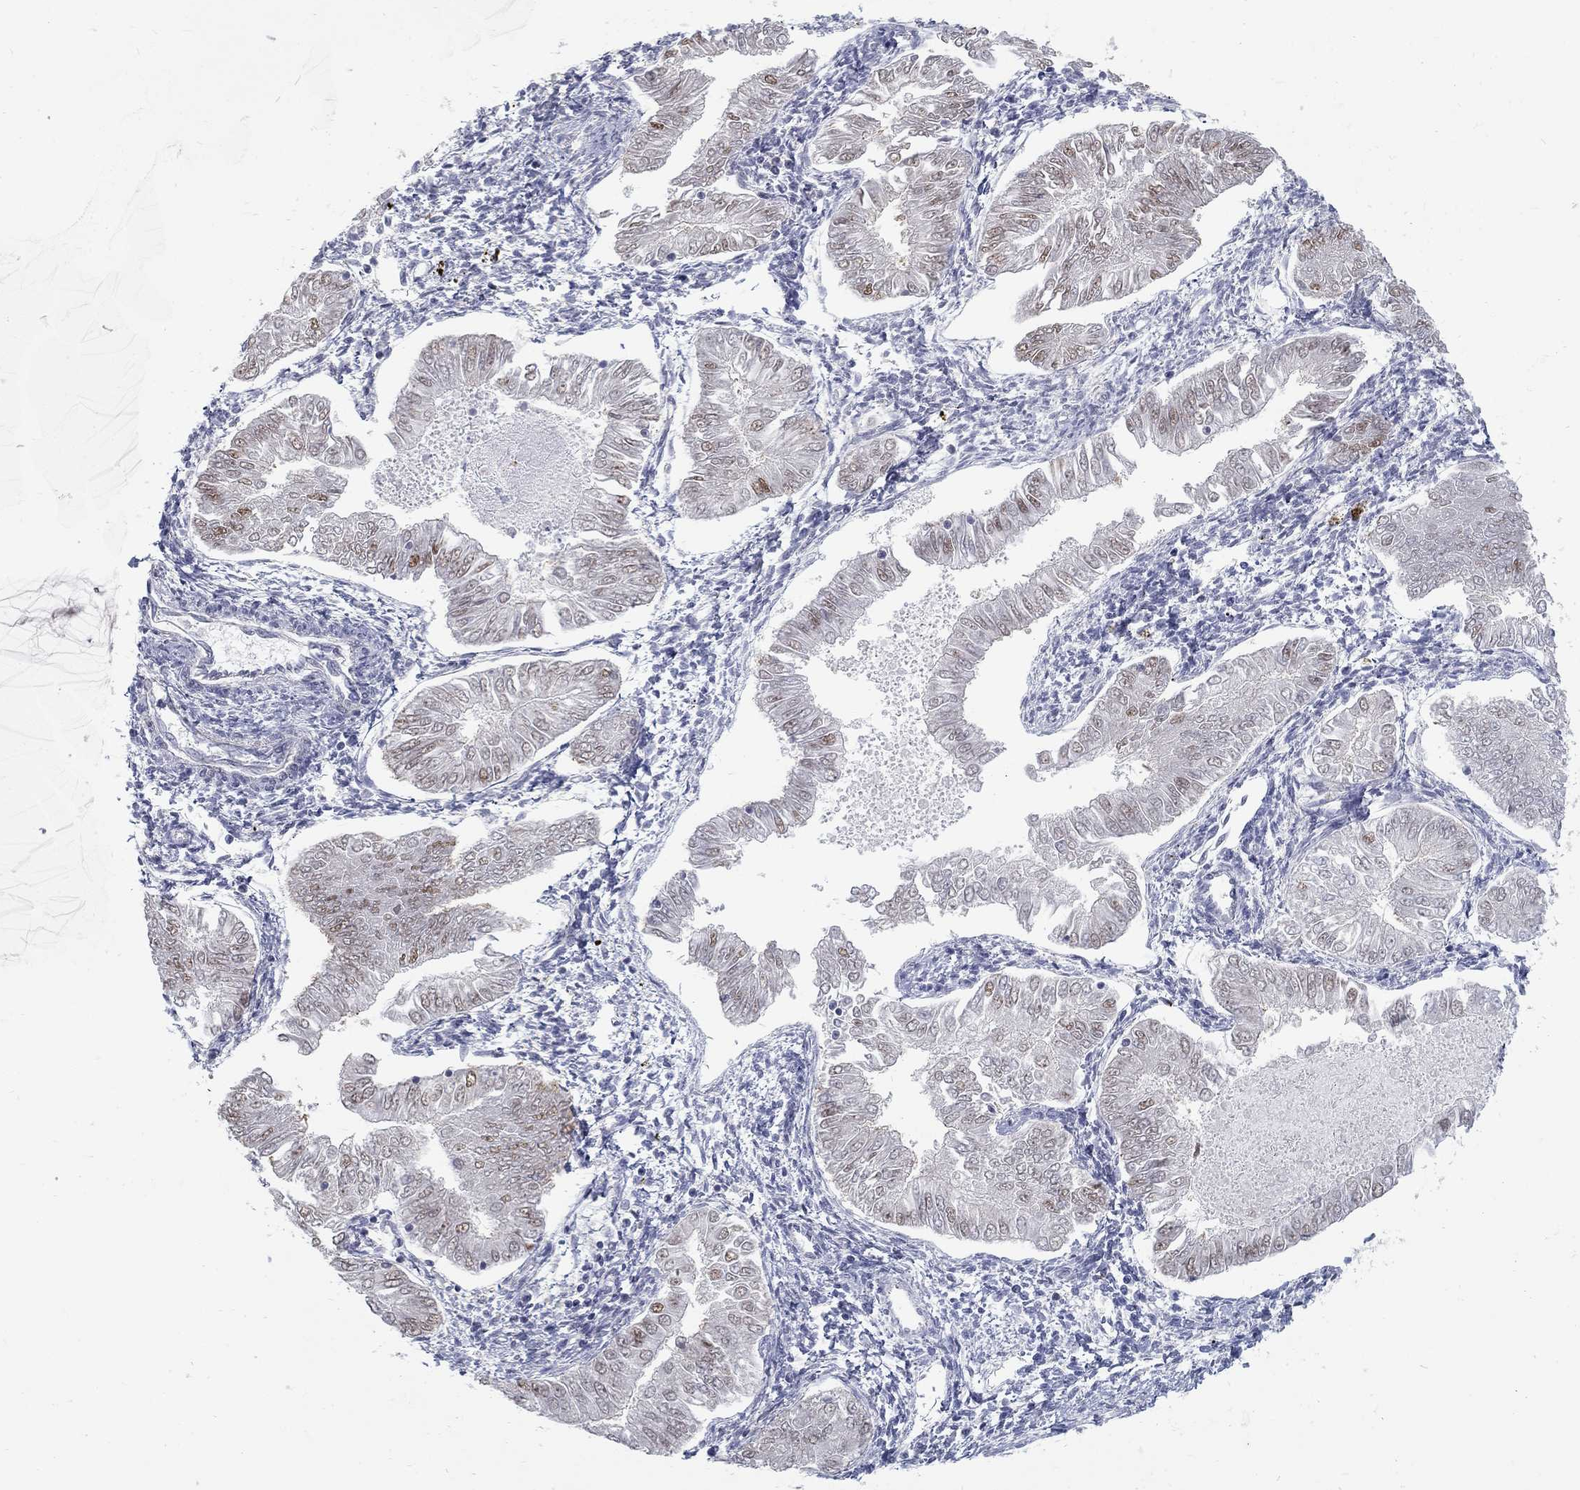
{"staining": {"intensity": "moderate", "quantity": "<25%", "location": "nuclear"}, "tissue": "endometrial cancer", "cell_type": "Tumor cells", "image_type": "cancer", "snomed": [{"axis": "morphology", "description": "Adenocarcinoma, NOS"}, {"axis": "topography", "description": "Endometrium"}], "caption": "Immunohistochemistry micrograph of endometrial adenocarcinoma stained for a protein (brown), which demonstrates low levels of moderate nuclear positivity in about <25% of tumor cells.", "gene": "GCFC2", "patient": {"sex": "female", "age": 53}}